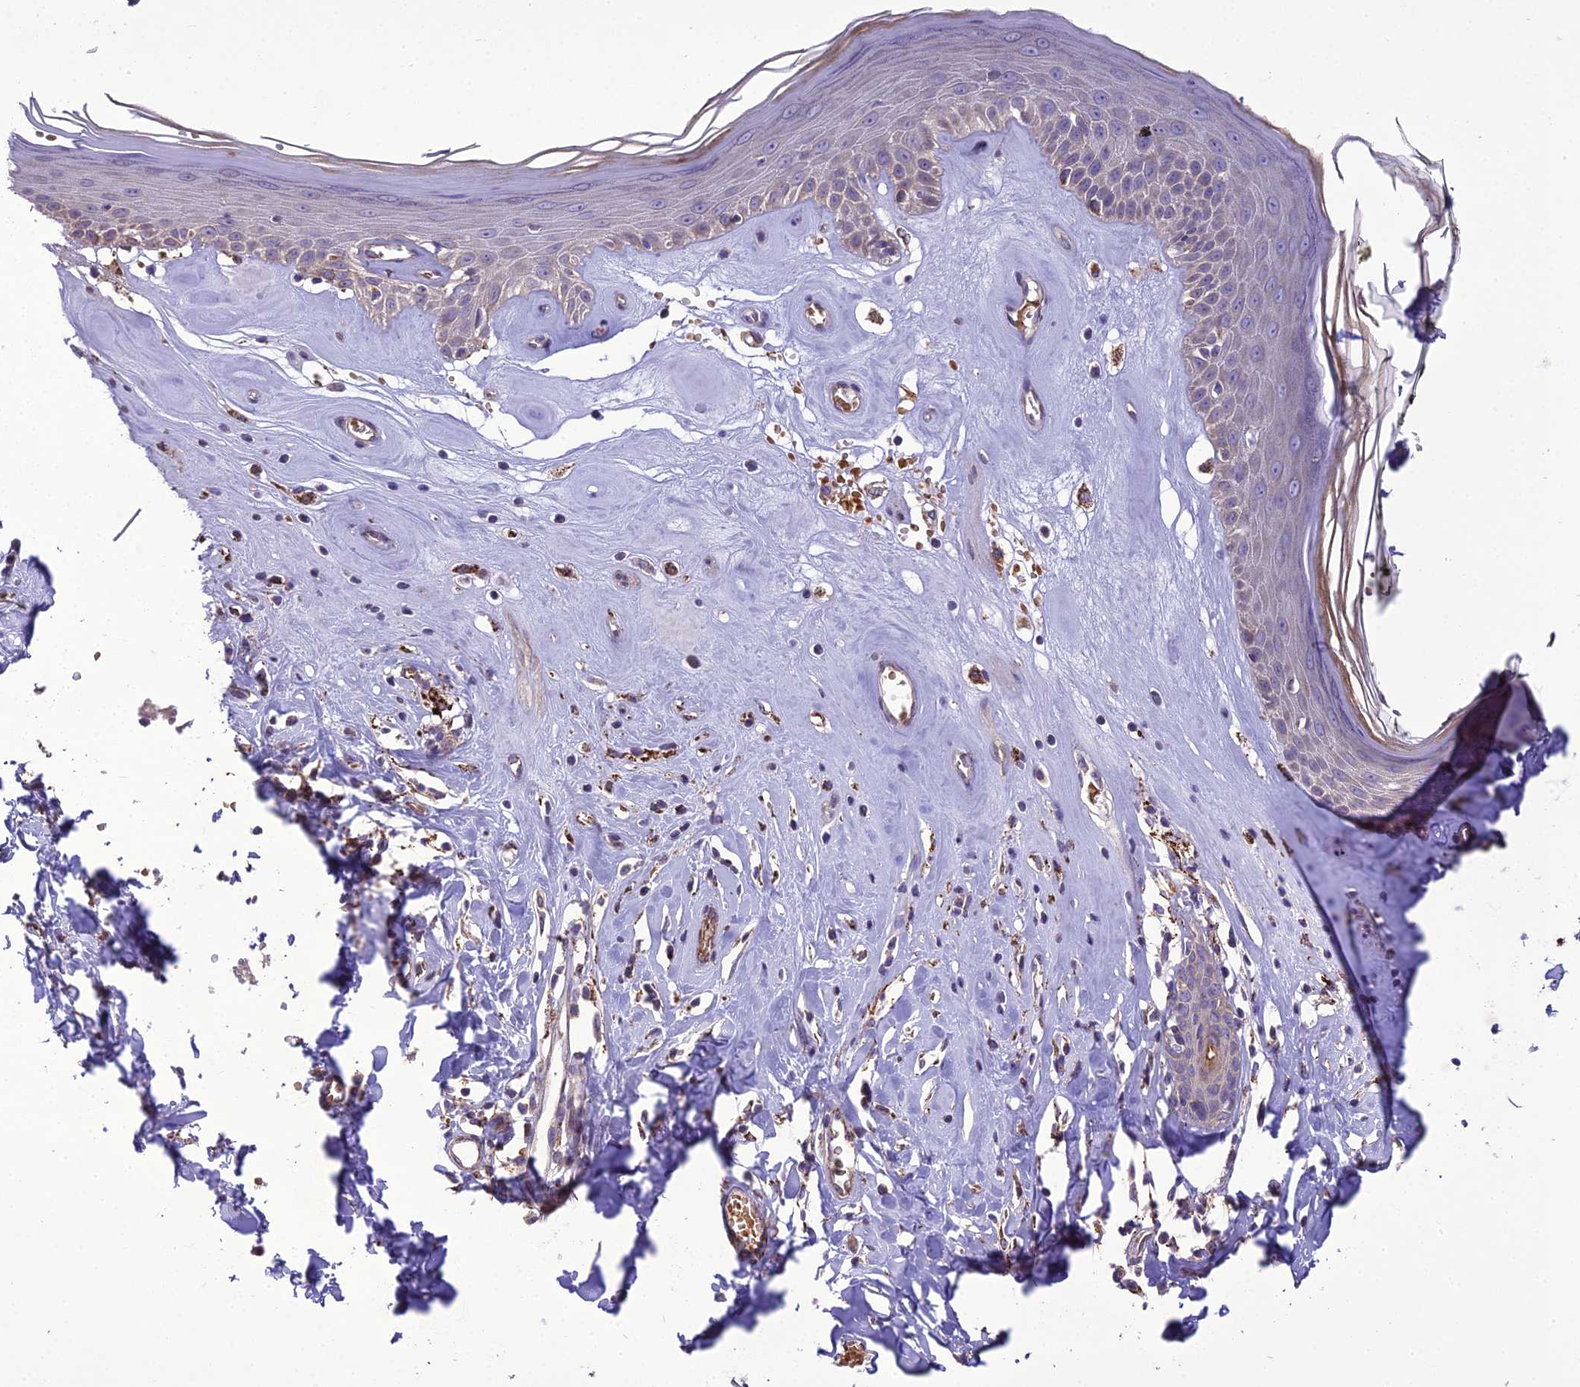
{"staining": {"intensity": "weak", "quantity": "25%-75%", "location": "cytoplasmic/membranous"}, "tissue": "skin", "cell_type": "Epidermal cells", "image_type": "normal", "snomed": [{"axis": "morphology", "description": "Normal tissue, NOS"}, {"axis": "morphology", "description": "Inflammation, NOS"}, {"axis": "topography", "description": "Vulva"}], "caption": "Protein expression analysis of benign skin exhibits weak cytoplasmic/membranous positivity in approximately 25%-75% of epidermal cells.", "gene": "ENSG00000260272", "patient": {"sex": "female", "age": 84}}